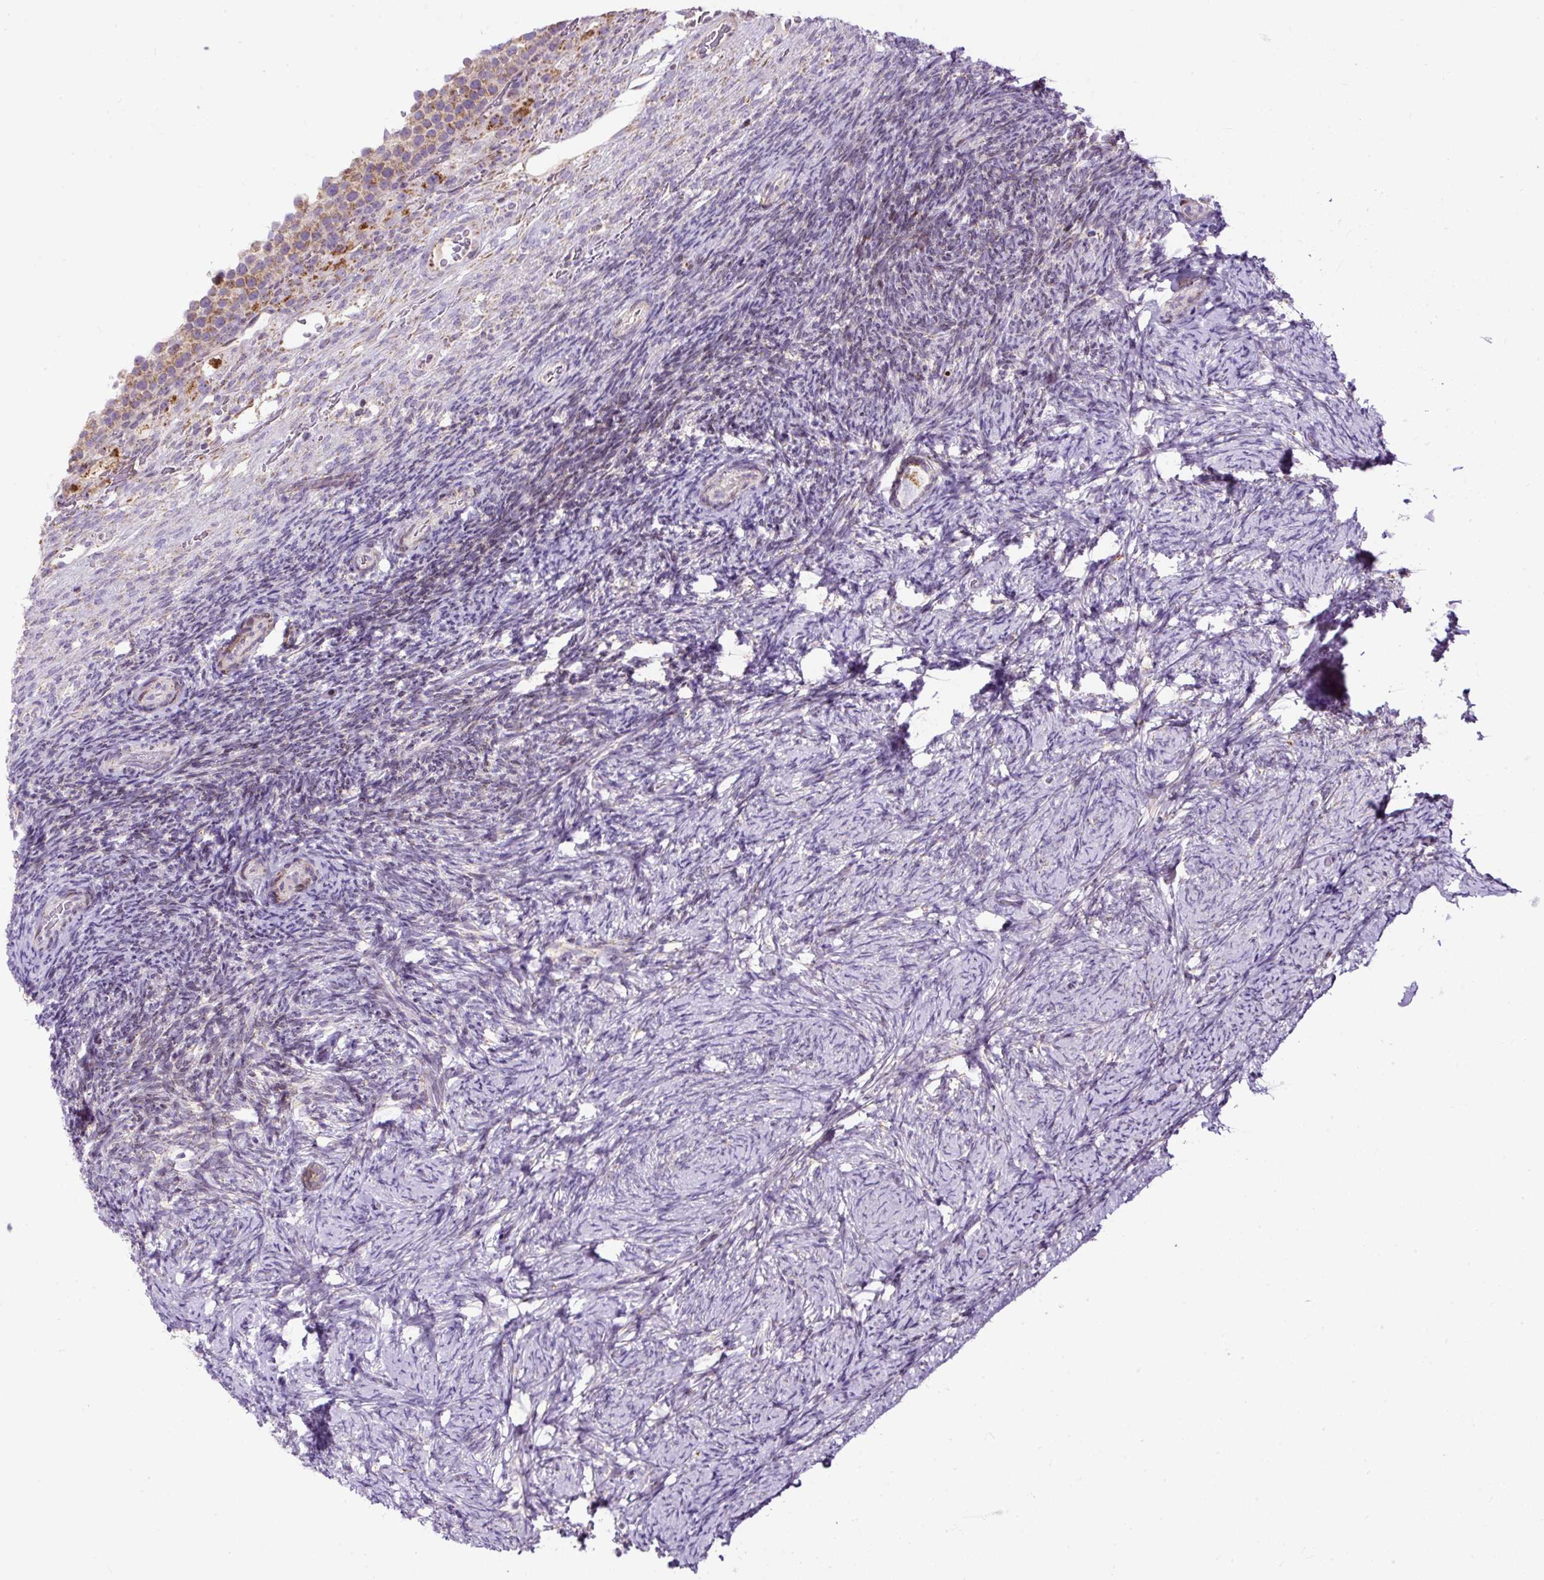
{"staining": {"intensity": "weak", "quantity": ">75%", "location": "cytoplasmic/membranous"}, "tissue": "ovary", "cell_type": "Follicle cells", "image_type": "normal", "snomed": [{"axis": "morphology", "description": "Normal tissue, NOS"}, {"axis": "topography", "description": "Ovary"}], "caption": "IHC micrograph of benign human ovary stained for a protein (brown), which shows low levels of weak cytoplasmic/membranous staining in approximately >75% of follicle cells.", "gene": "FMC1", "patient": {"sex": "female", "age": 34}}